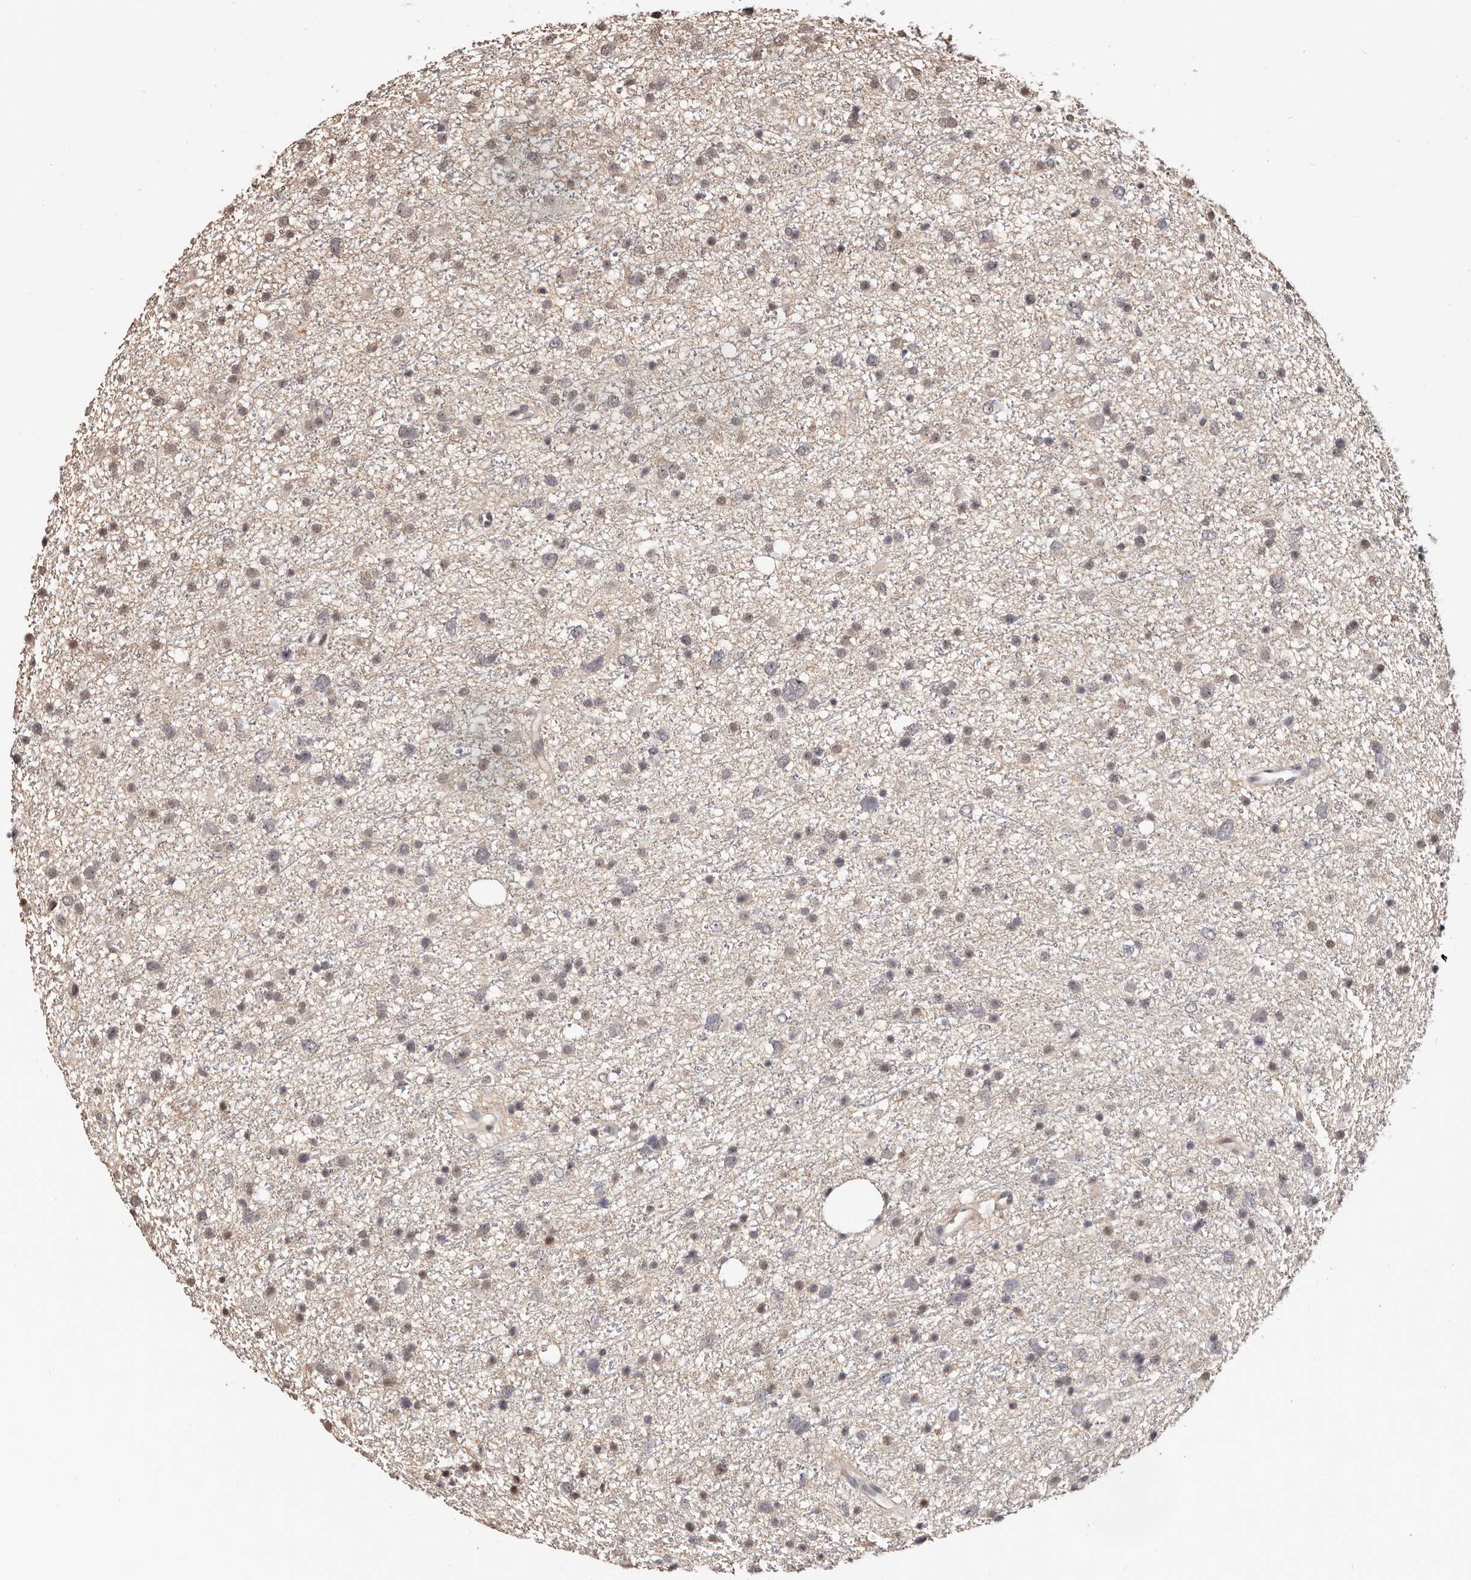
{"staining": {"intensity": "negative", "quantity": "none", "location": "none"}, "tissue": "glioma", "cell_type": "Tumor cells", "image_type": "cancer", "snomed": [{"axis": "morphology", "description": "Glioma, malignant, Low grade"}, {"axis": "topography", "description": "Cerebral cortex"}], "caption": "Glioma was stained to show a protein in brown. There is no significant positivity in tumor cells.", "gene": "TRIP13", "patient": {"sex": "female", "age": 39}}